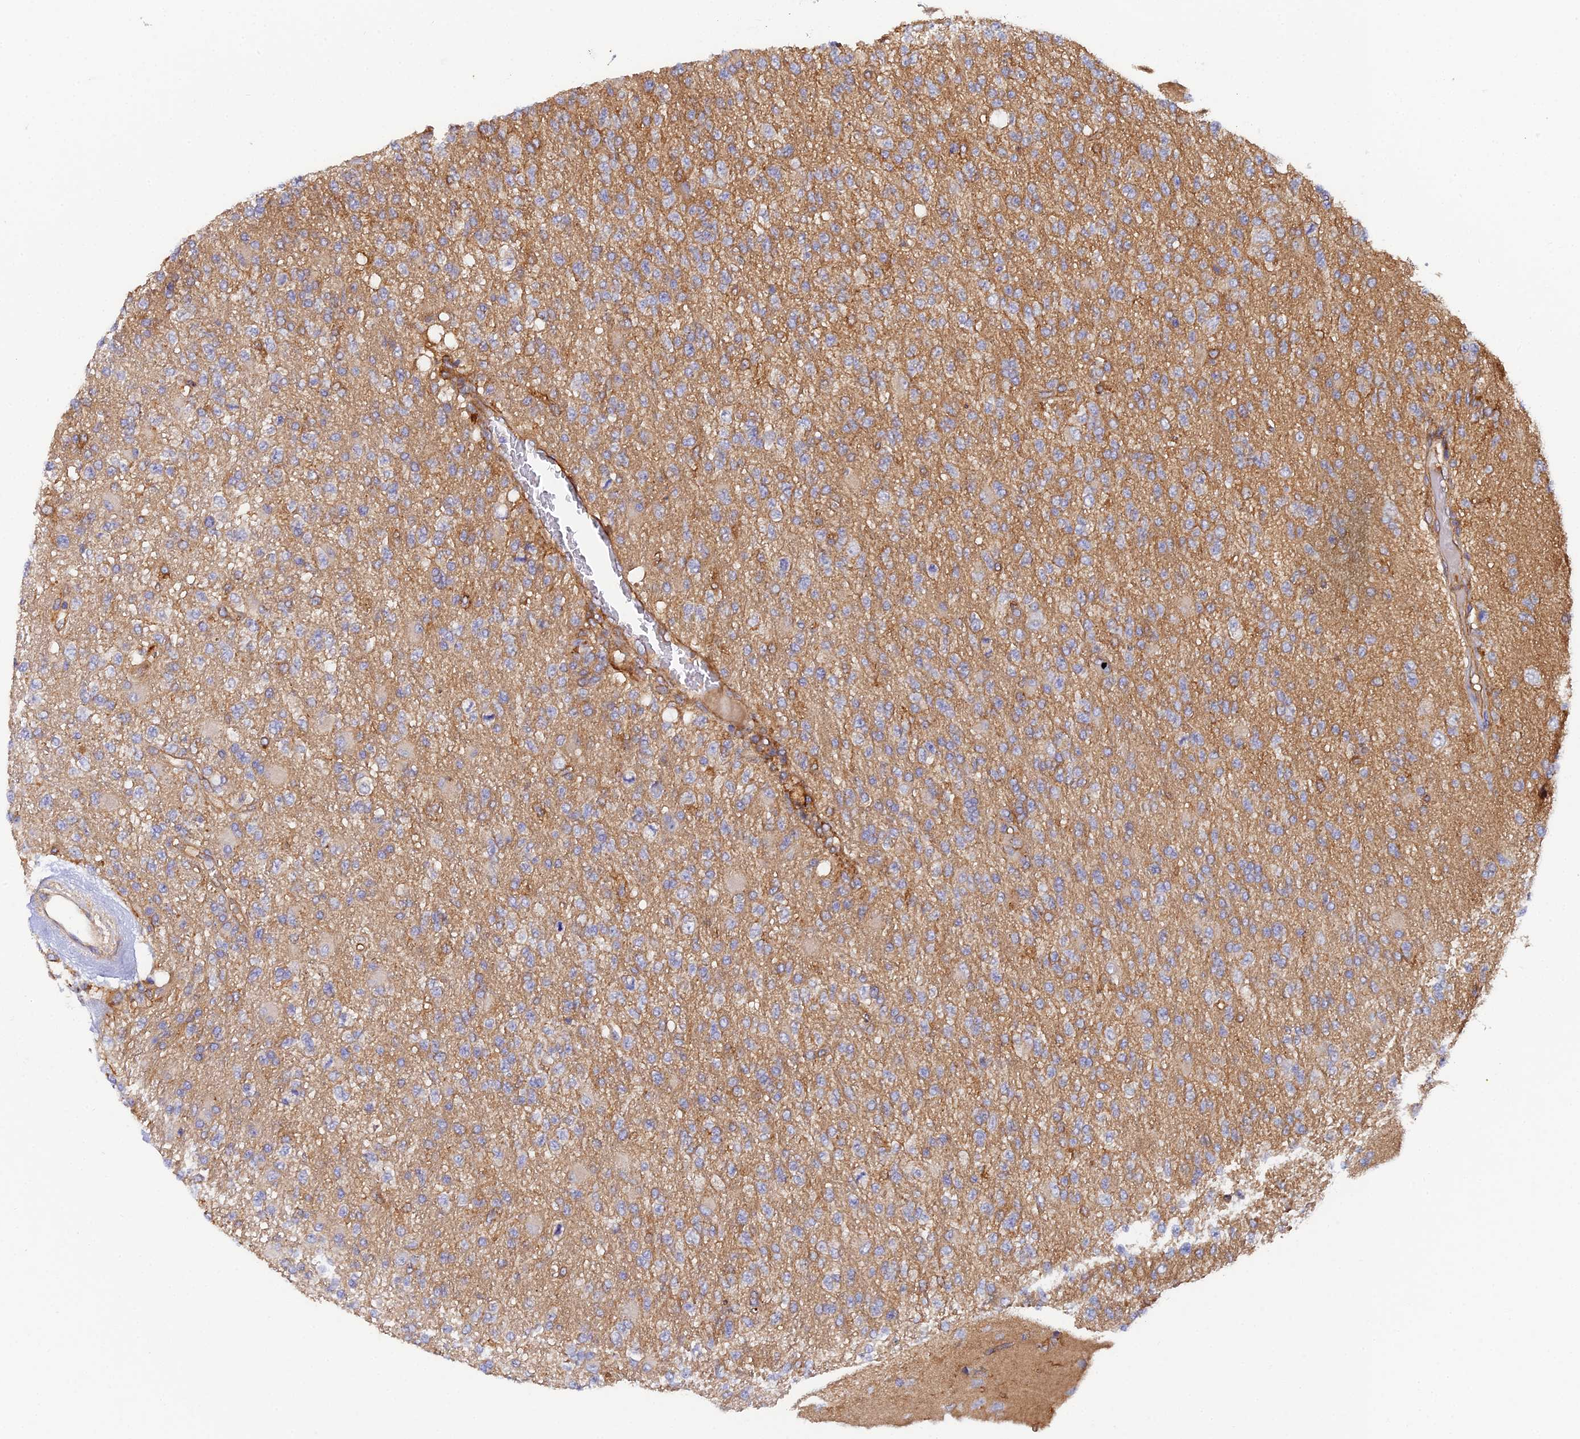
{"staining": {"intensity": "negative", "quantity": "none", "location": "none"}, "tissue": "glioma", "cell_type": "Tumor cells", "image_type": "cancer", "snomed": [{"axis": "morphology", "description": "Glioma, malignant, High grade"}, {"axis": "topography", "description": "Brain"}], "caption": "Immunohistochemistry (IHC) of human glioma exhibits no expression in tumor cells. The staining is performed using DAB brown chromogen with nuclei counter-stained in using hematoxylin.", "gene": "GNG5B", "patient": {"sex": "male", "age": 56}}